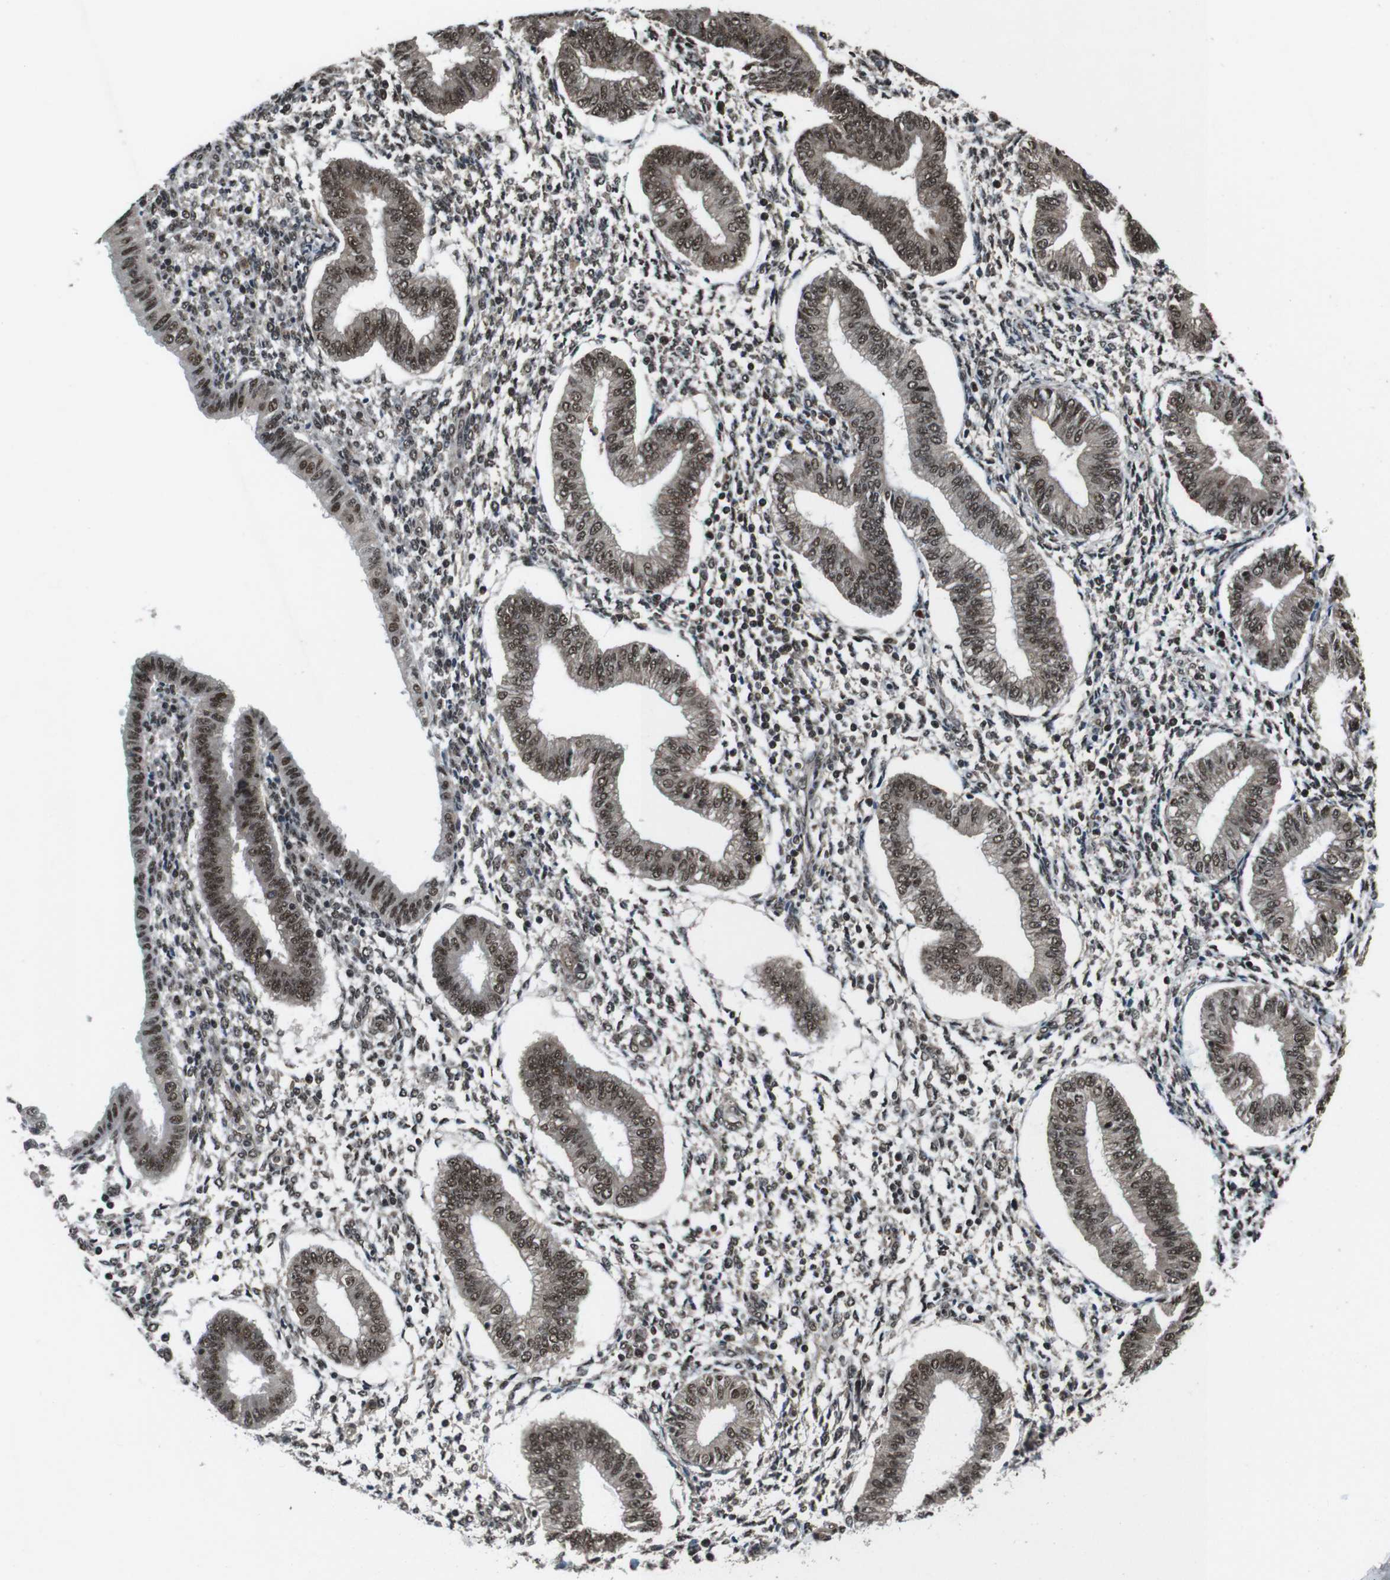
{"staining": {"intensity": "weak", "quantity": "25%-75%", "location": "nuclear"}, "tissue": "endometrium", "cell_type": "Cells in endometrial stroma", "image_type": "normal", "snomed": [{"axis": "morphology", "description": "Normal tissue, NOS"}, {"axis": "topography", "description": "Endometrium"}], "caption": "Protein positivity by IHC shows weak nuclear expression in approximately 25%-75% of cells in endometrial stroma in normal endometrium.", "gene": "NR4A2", "patient": {"sex": "female", "age": 50}}